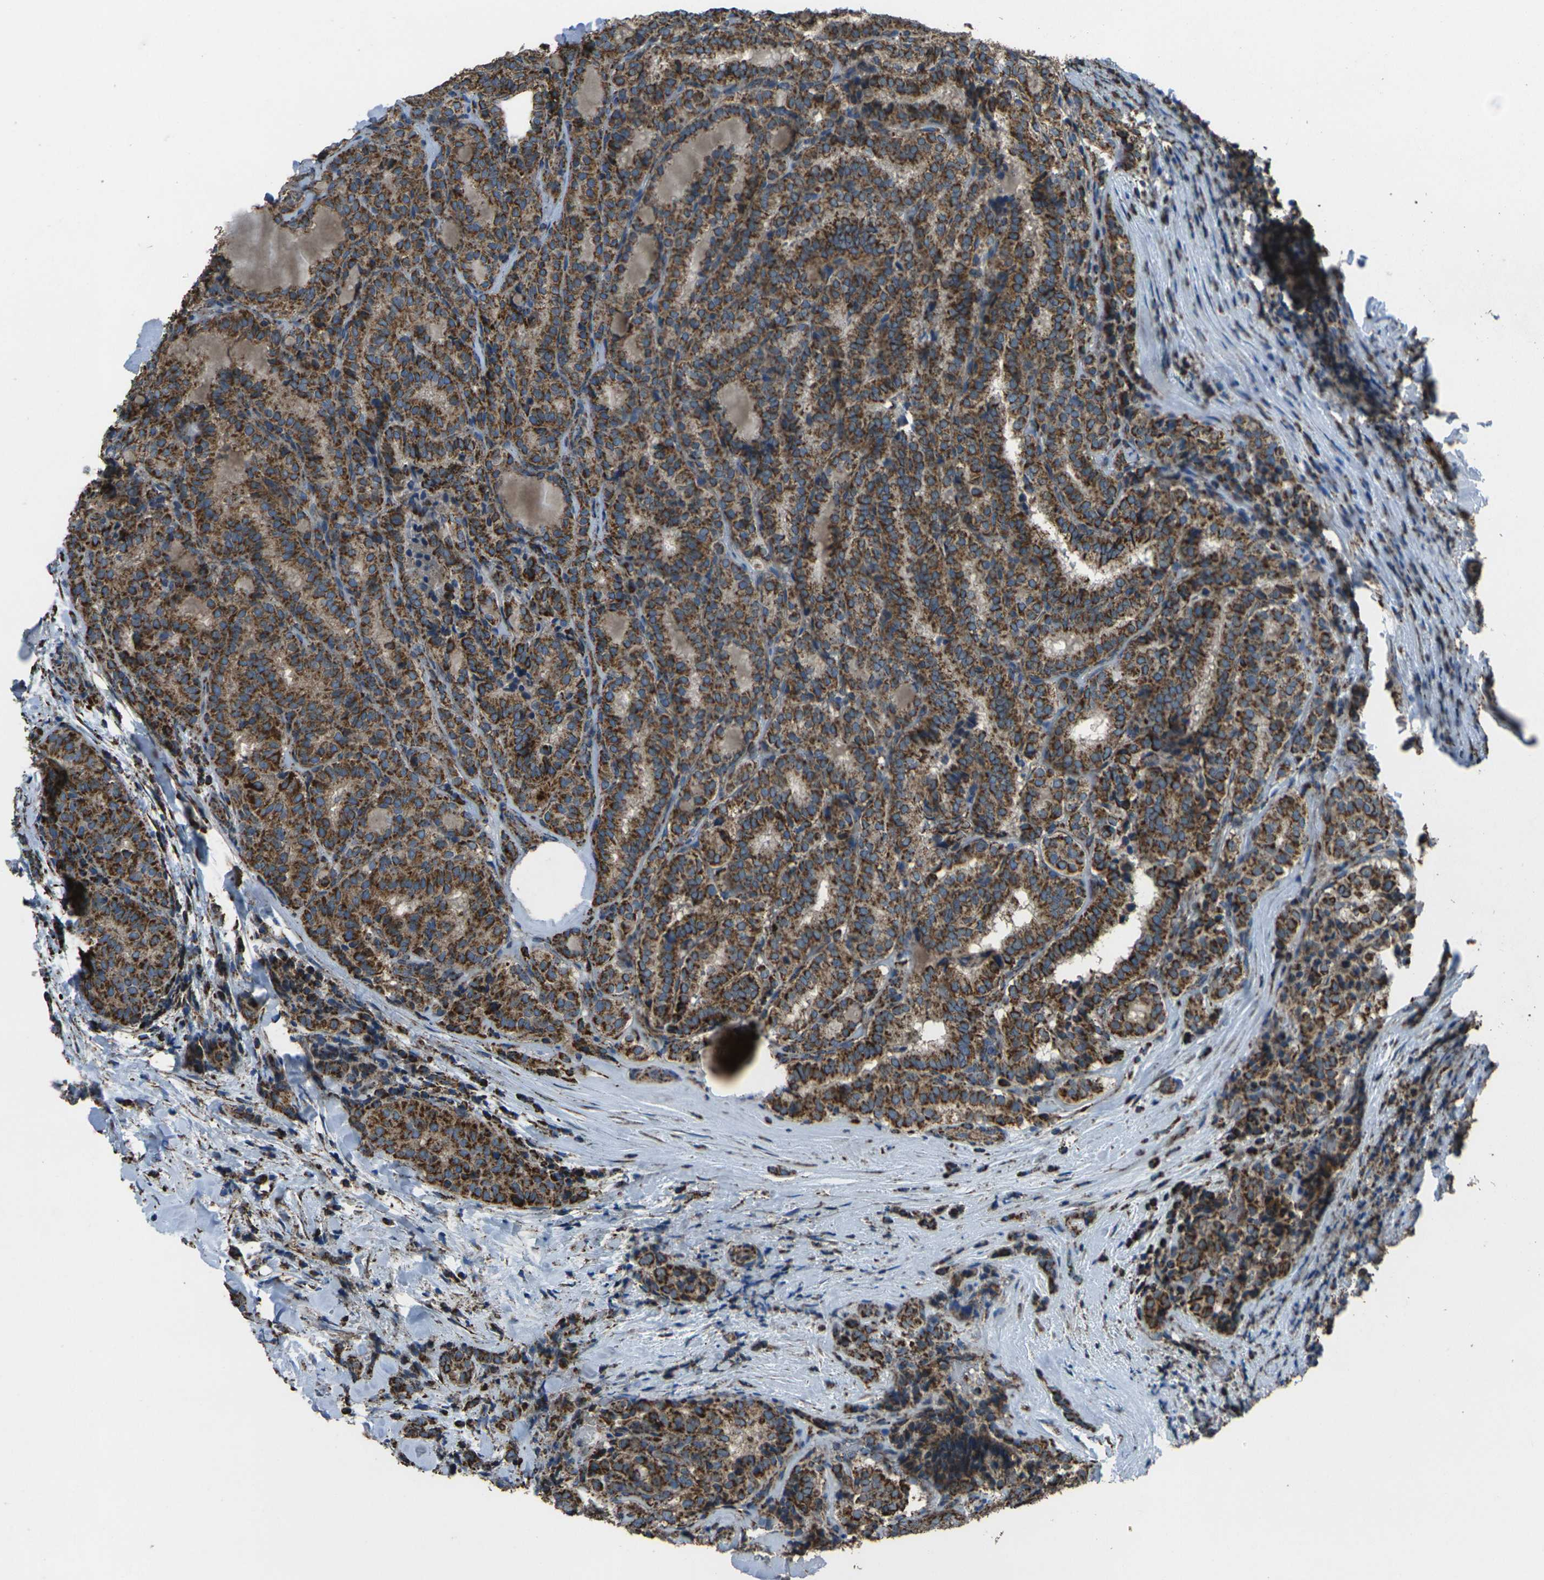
{"staining": {"intensity": "moderate", "quantity": ">75%", "location": "cytoplasmic/membranous"}, "tissue": "thyroid cancer", "cell_type": "Tumor cells", "image_type": "cancer", "snomed": [{"axis": "morphology", "description": "Normal tissue, NOS"}, {"axis": "morphology", "description": "Papillary adenocarcinoma, NOS"}, {"axis": "topography", "description": "Thyroid gland"}], "caption": "Papillary adenocarcinoma (thyroid) tissue displays moderate cytoplasmic/membranous positivity in approximately >75% of tumor cells", "gene": "KLHL5", "patient": {"sex": "female", "age": 30}}